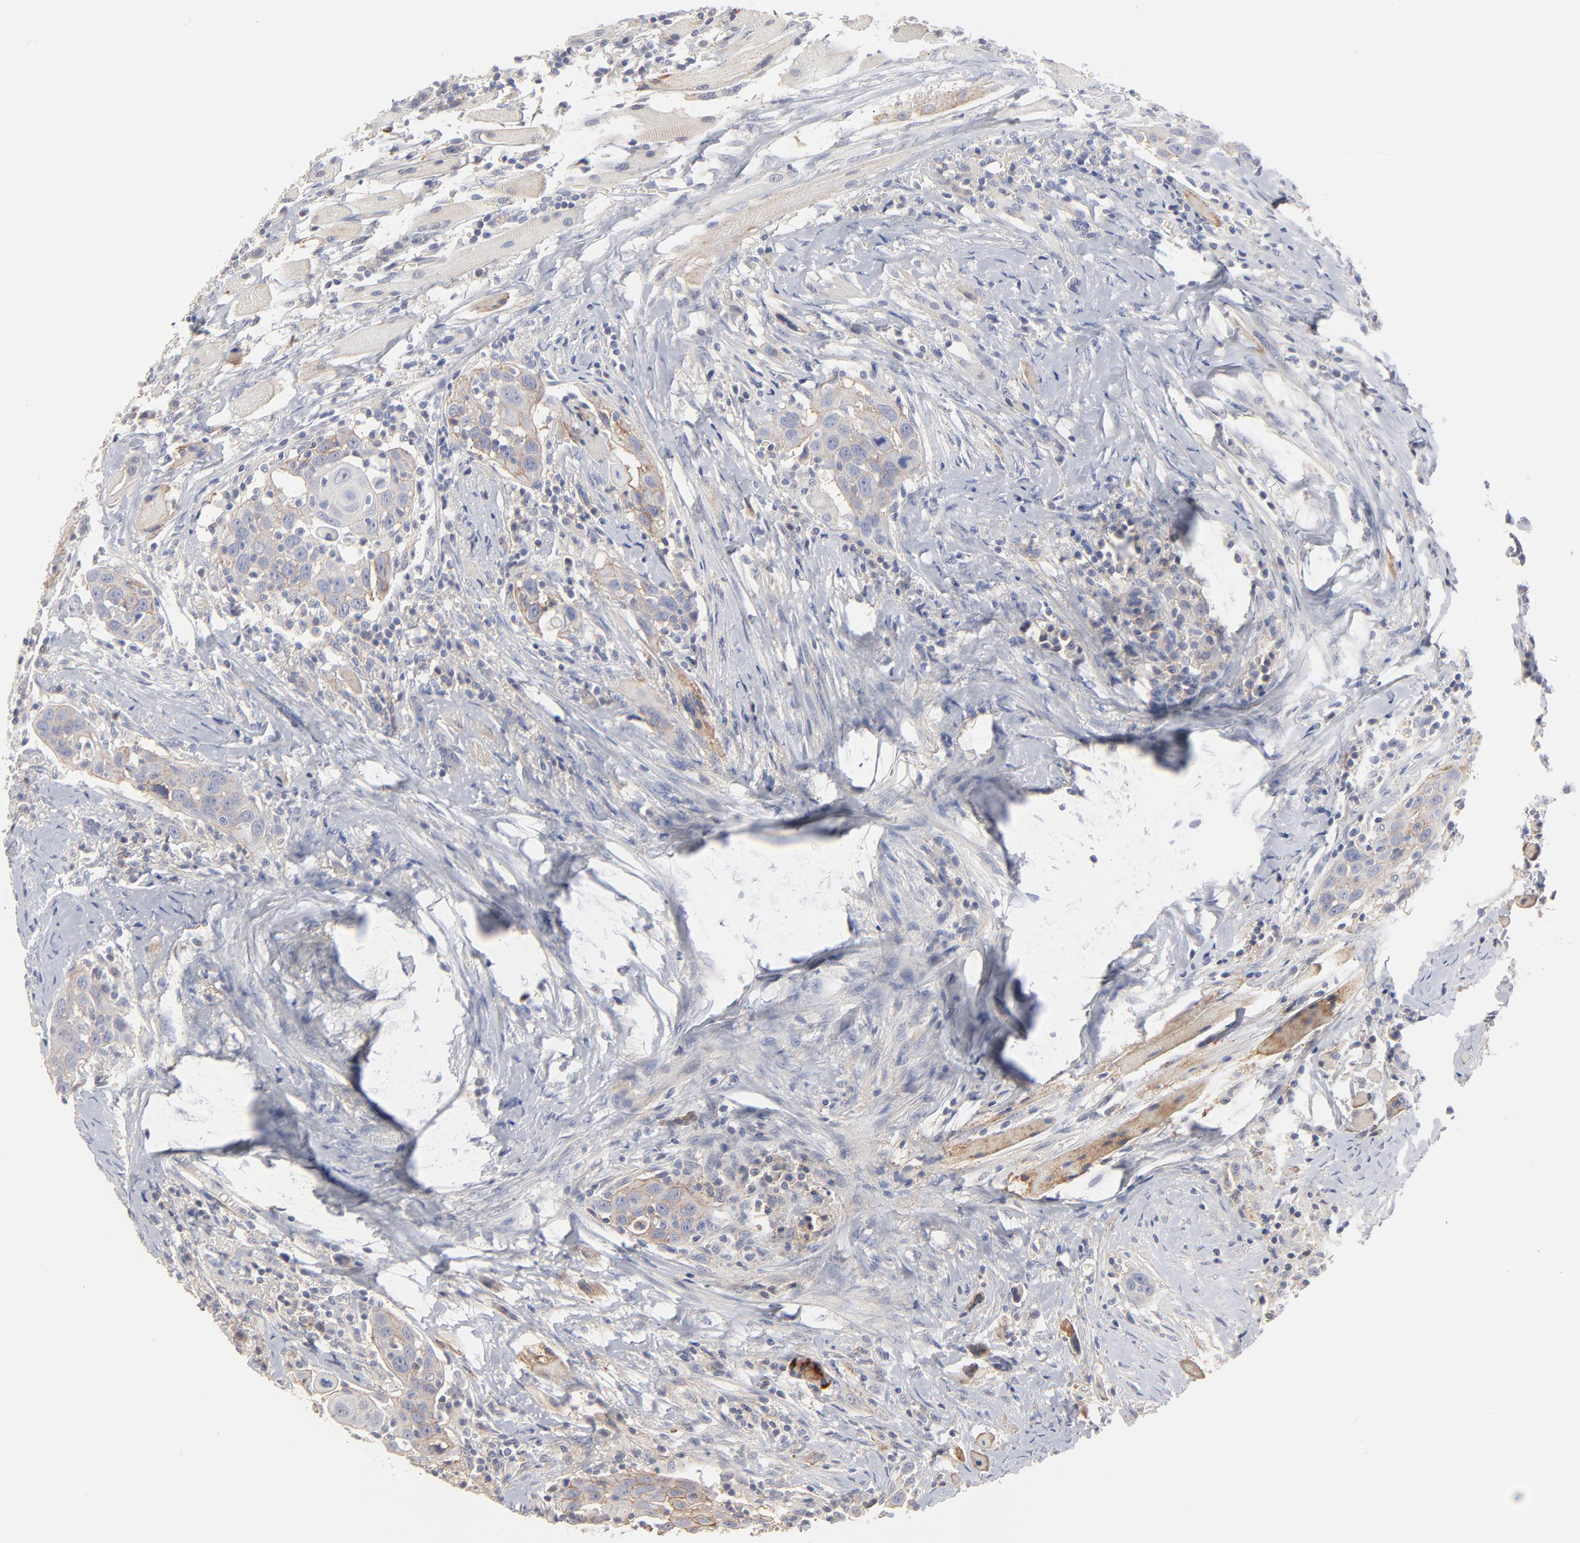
{"staining": {"intensity": "moderate", "quantity": ">75%", "location": "cytoplasmic/membranous"}, "tissue": "head and neck cancer", "cell_type": "Tumor cells", "image_type": "cancer", "snomed": [{"axis": "morphology", "description": "Squamous cell carcinoma, NOS"}, {"axis": "topography", "description": "Oral tissue"}, {"axis": "topography", "description": "Head-Neck"}], "caption": "Tumor cells display medium levels of moderate cytoplasmic/membranous positivity in approximately >75% of cells in squamous cell carcinoma (head and neck). The protein of interest is shown in brown color, while the nuclei are stained blue.", "gene": "SLC16A1", "patient": {"sex": "female", "age": 50}}